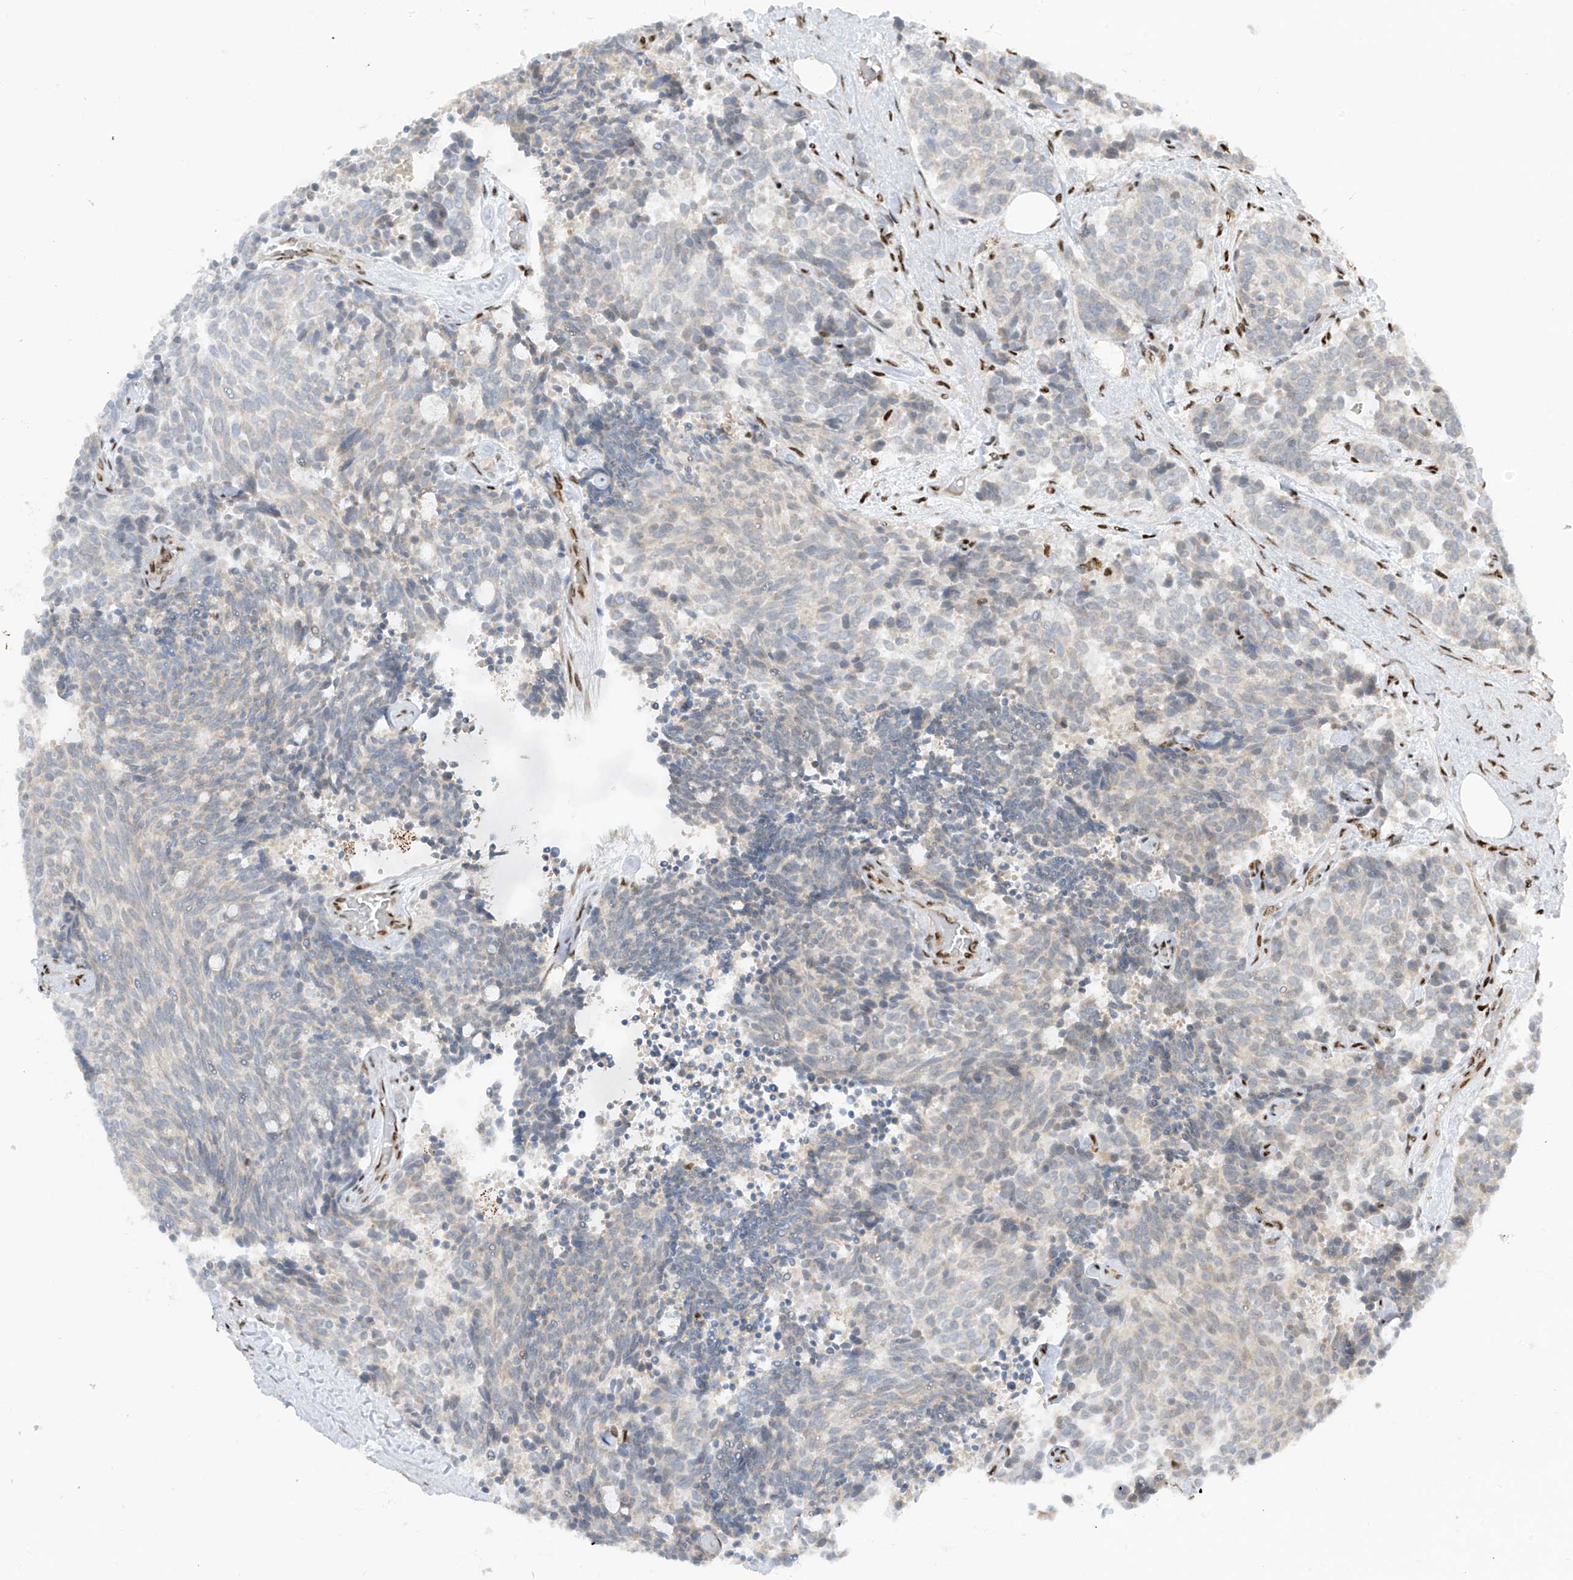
{"staining": {"intensity": "negative", "quantity": "none", "location": "none"}, "tissue": "carcinoid", "cell_type": "Tumor cells", "image_type": "cancer", "snomed": [{"axis": "morphology", "description": "Carcinoid, malignant, NOS"}, {"axis": "topography", "description": "Pancreas"}], "caption": "This is an immunohistochemistry image of human carcinoid (malignant). There is no positivity in tumor cells.", "gene": "PM20D2", "patient": {"sex": "female", "age": 54}}